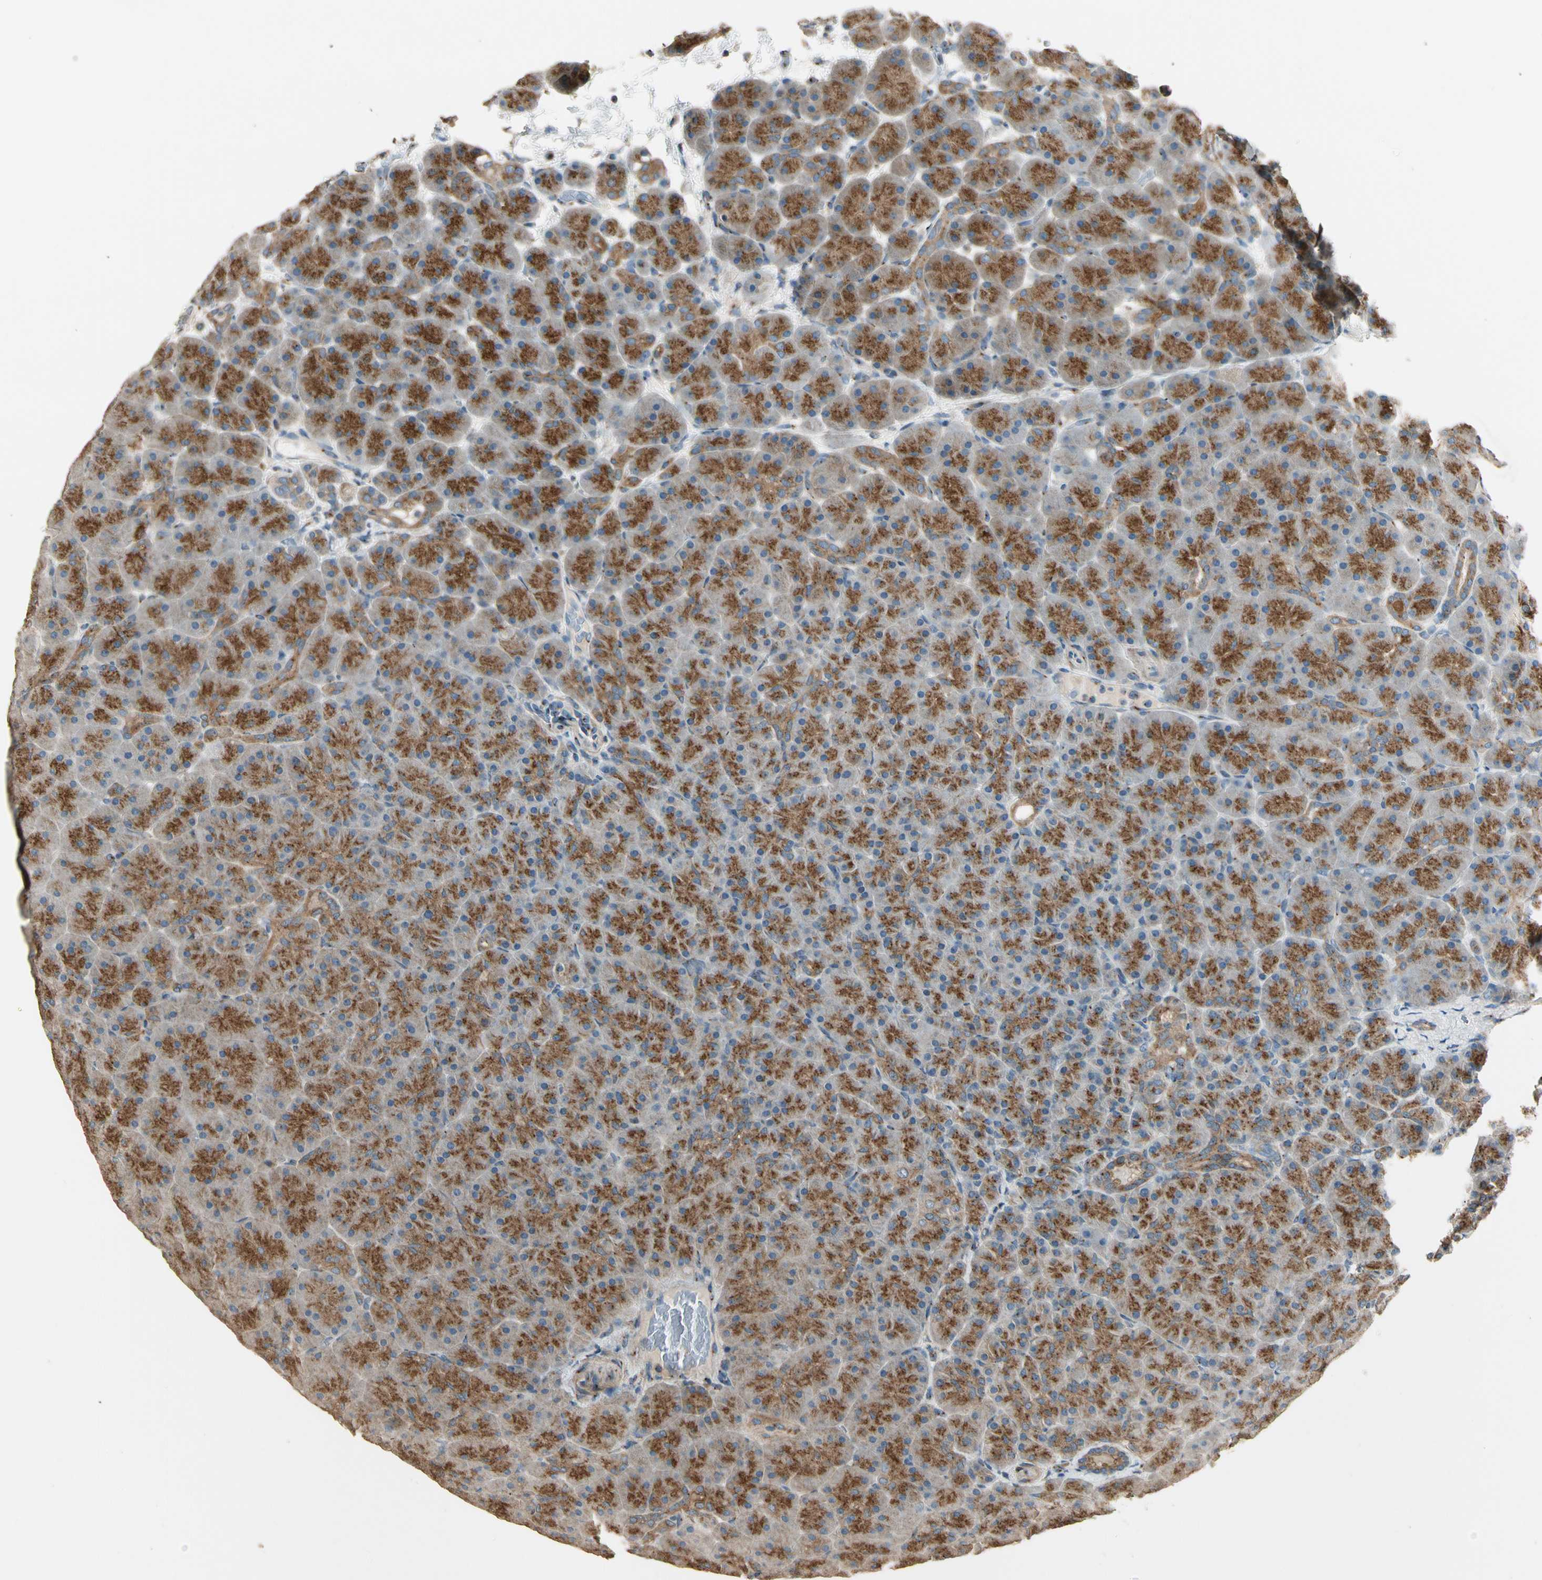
{"staining": {"intensity": "strong", "quantity": ">75%", "location": "cytoplasmic/membranous"}, "tissue": "pancreas", "cell_type": "Exocrine glandular cells", "image_type": "normal", "snomed": [{"axis": "morphology", "description": "Normal tissue, NOS"}, {"axis": "topography", "description": "Pancreas"}], "caption": "The photomicrograph displays a brown stain indicating the presence of a protein in the cytoplasmic/membranous of exocrine glandular cells in pancreas. Using DAB (brown) and hematoxylin (blue) stains, captured at high magnification using brightfield microscopy.", "gene": "AKAP9", "patient": {"sex": "male", "age": 66}}